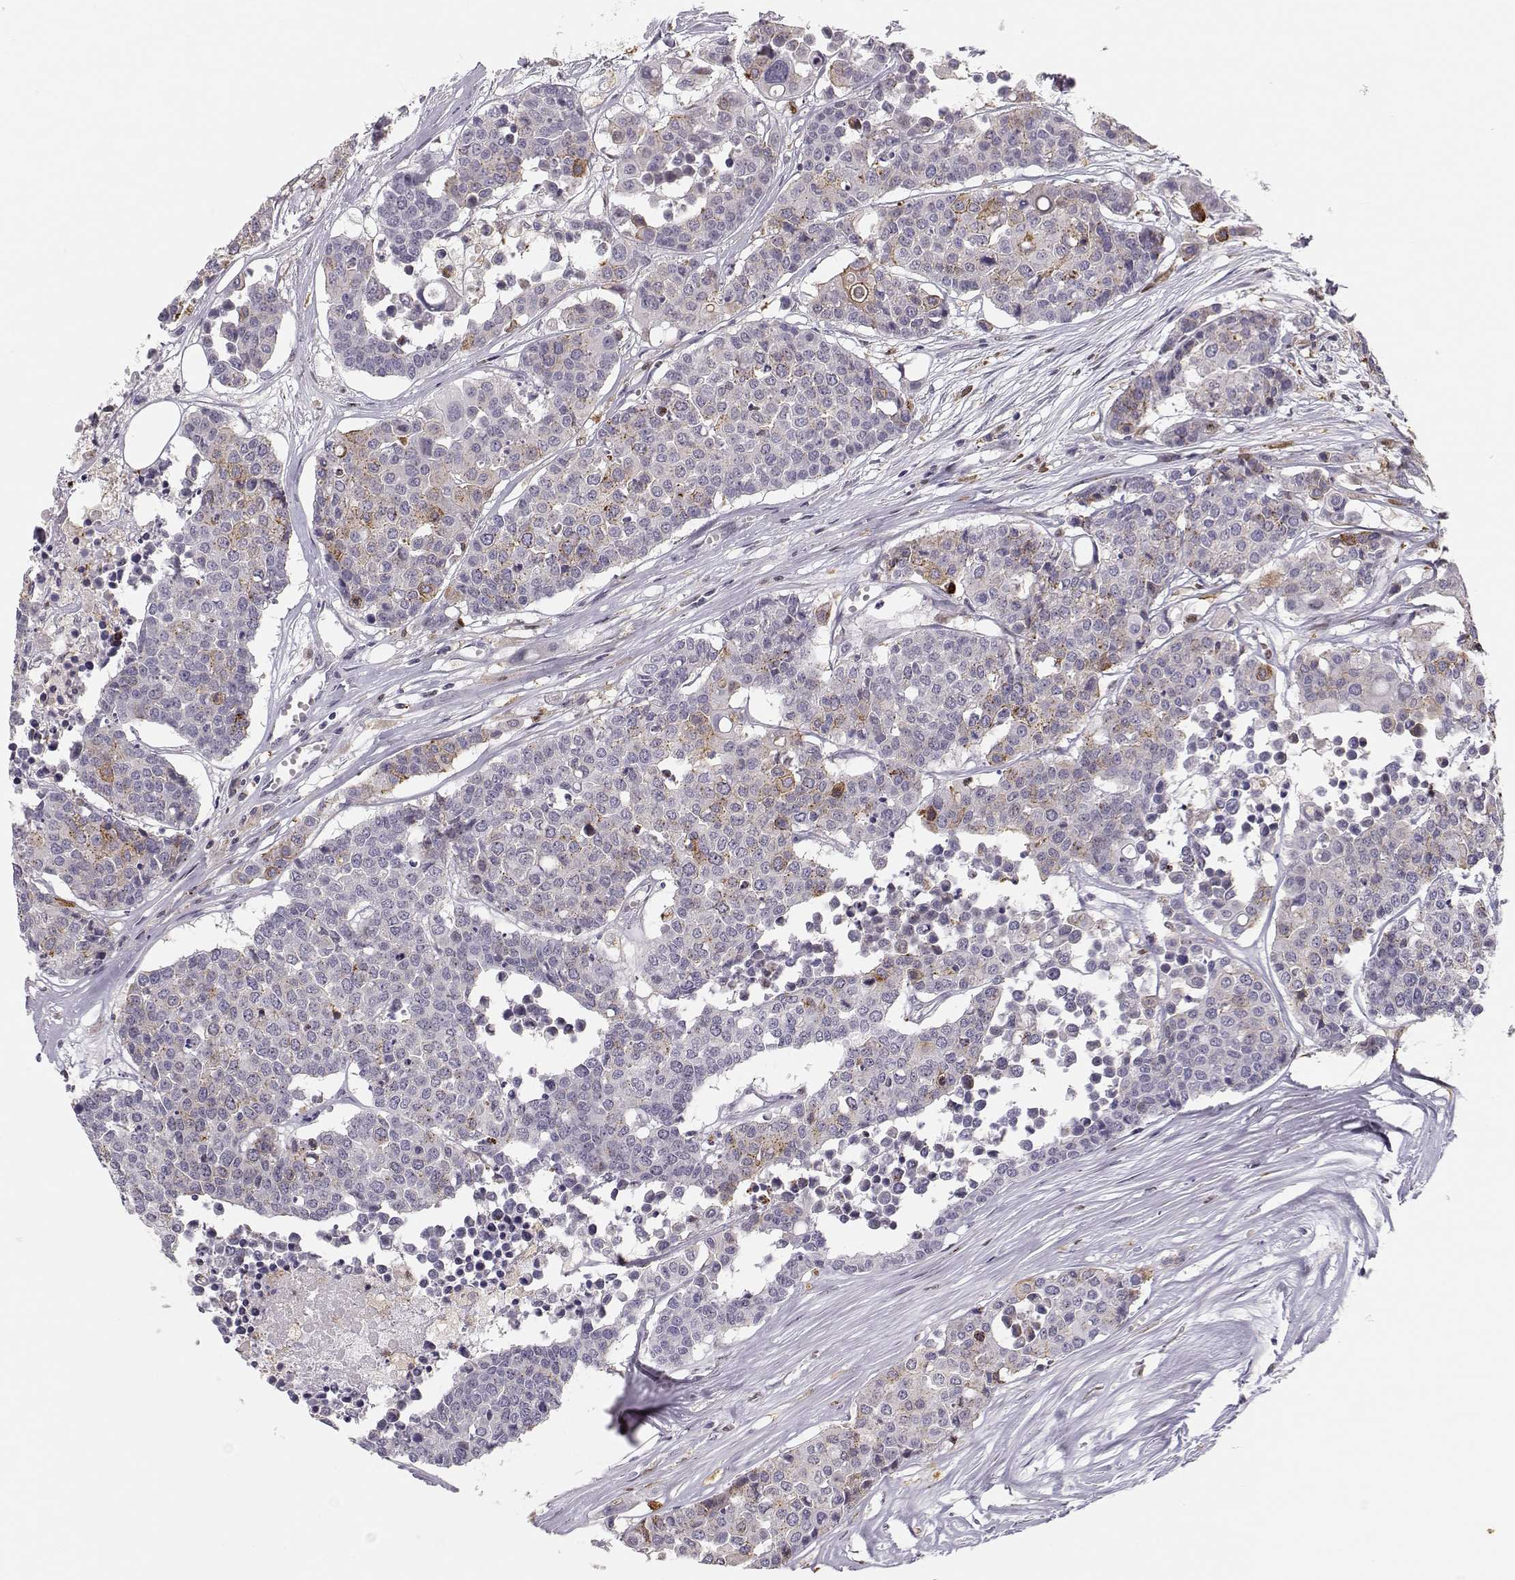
{"staining": {"intensity": "moderate", "quantity": "25%-75%", "location": "cytoplasmic/membranous"}, "tissue": "carcinoid", "cell_type": "Tumor cells", "image_type": "cancer", "snomed": [{"axis": "morphology", "description": "Carcinoid, malignant, NOS"}, {"axis": "topography", "description": "Colon"}], "caption": "Protein staining reveals moderate cytoplasmic/membranous expression in approximately 25%-75% of tumor cells in malignant carcinoid.", "gene": "HTR7", "patient": {"sex": "male", "age": 81}}